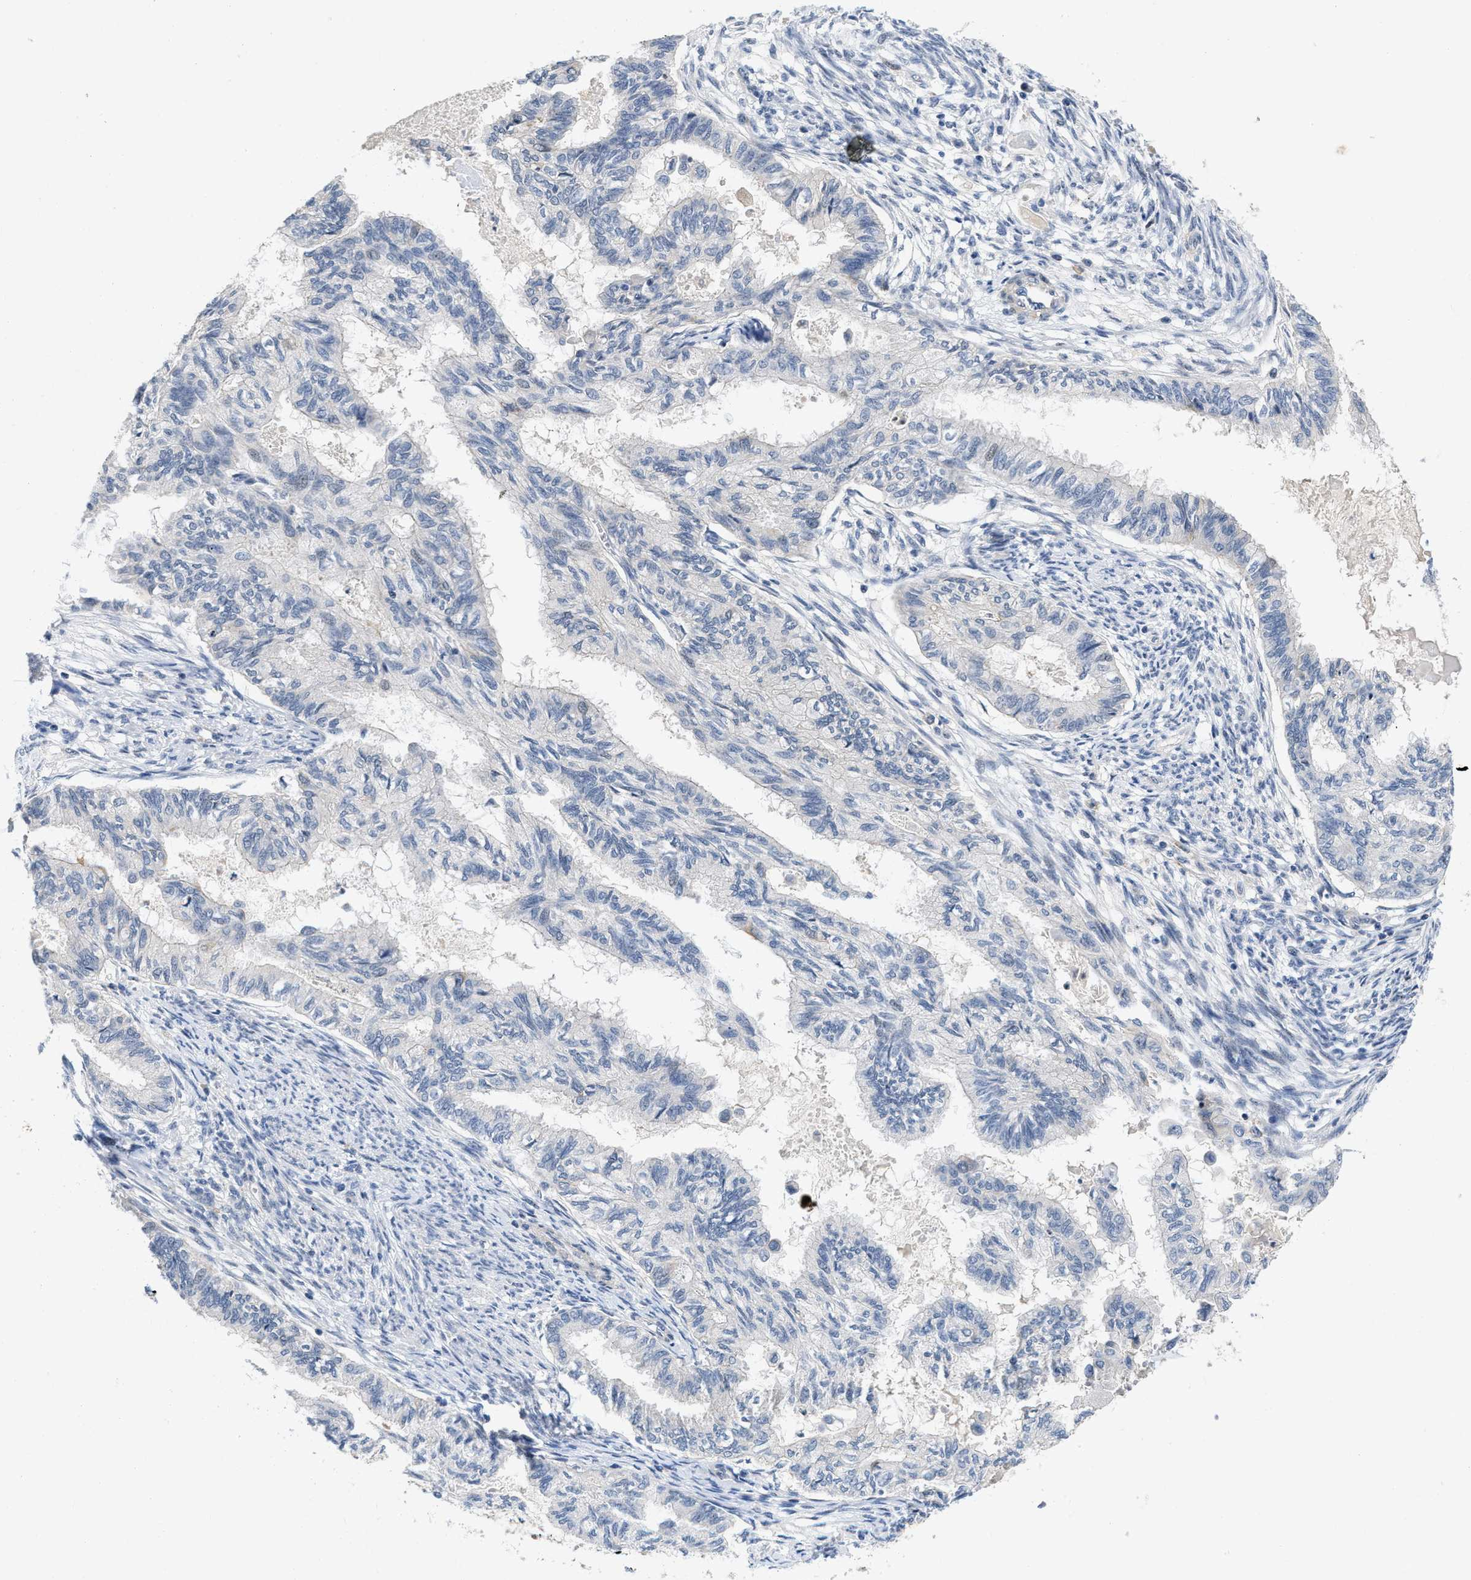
{"staining": {"intensity": "negative", "quantity": "none", "location": "none"}, "tissue": "cervical cancer", "cell_type": "Tumor cells", "image_type": "cancer", "snomed": [{"axis": "morphology", "description": "Normal tissue, NOS"}, {"axis": "morphology", "description": "Adenocarcinoma, NOS"}, {"axis": "topography", "description": "Cervix"}, {"axis": "topography", "description": "Endometrium"}], "caption": "DAB immunohistochemical staining of adenocarcinoma (cervical) exhibits no significant expression in tumor cells. (Brightfield microscopy of DAB (3,3'-diaminobenzidine) IHC at high magnification).", "gene": "VIP", "patient": {"sex": "female", "age": 86}}